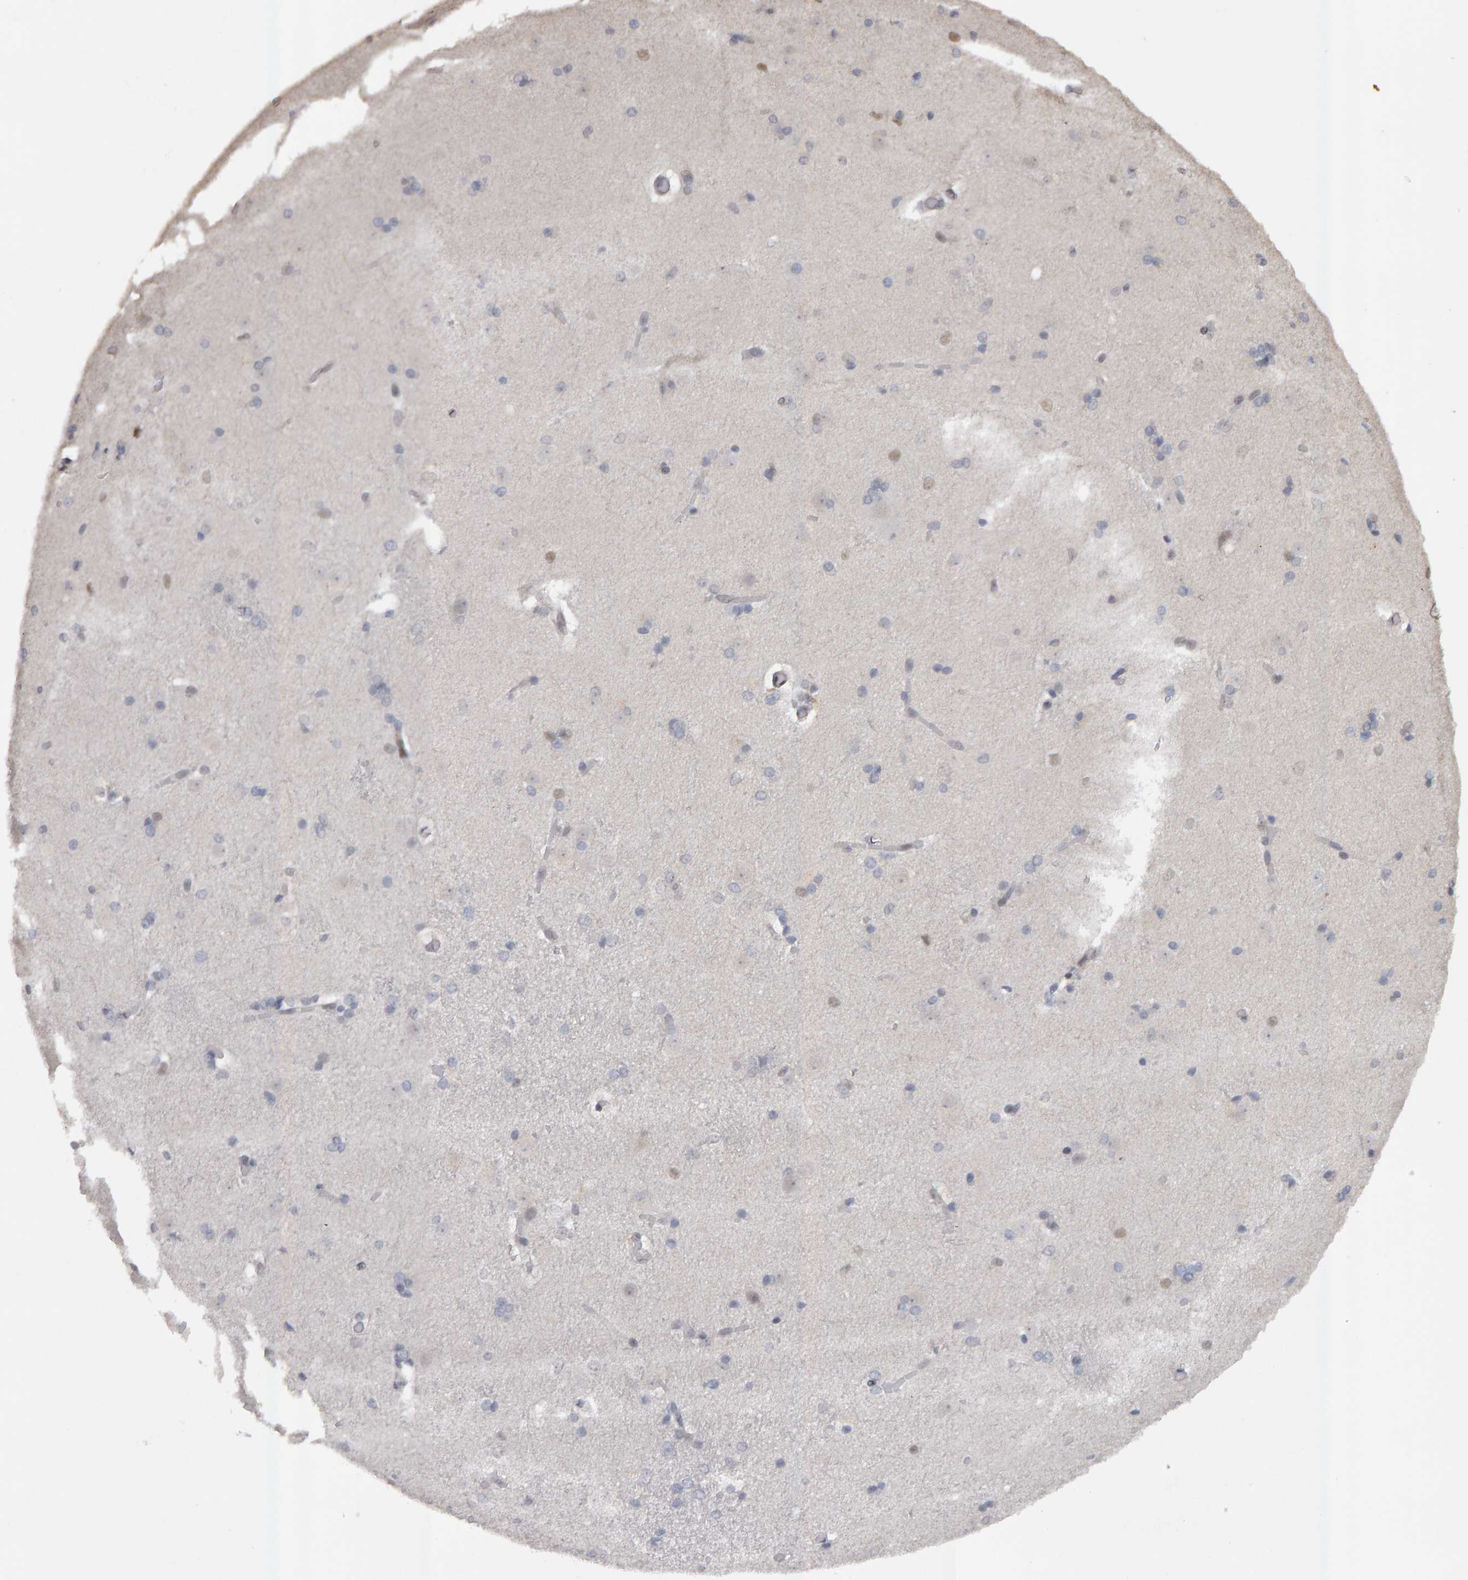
{"staining": {"intensity": "negative", "quantity": "none", "location": "none"}, "tissue": "caudate", "cell_type": "Glial cells", "image_type": "normal", "snomed": [{"axis": "morphology", "description": "Normal tissue, NOS"}, {"axis": "topography", "description": "Lateral ventricle wall"}], "caption": "DAB (3,3'-diaminobenzidine) immunohistochemical staining of benign human caudate displays no significant staining in glial cells.", "gene": "IPO8", "patient": {"sex": "female", "age": 19}}